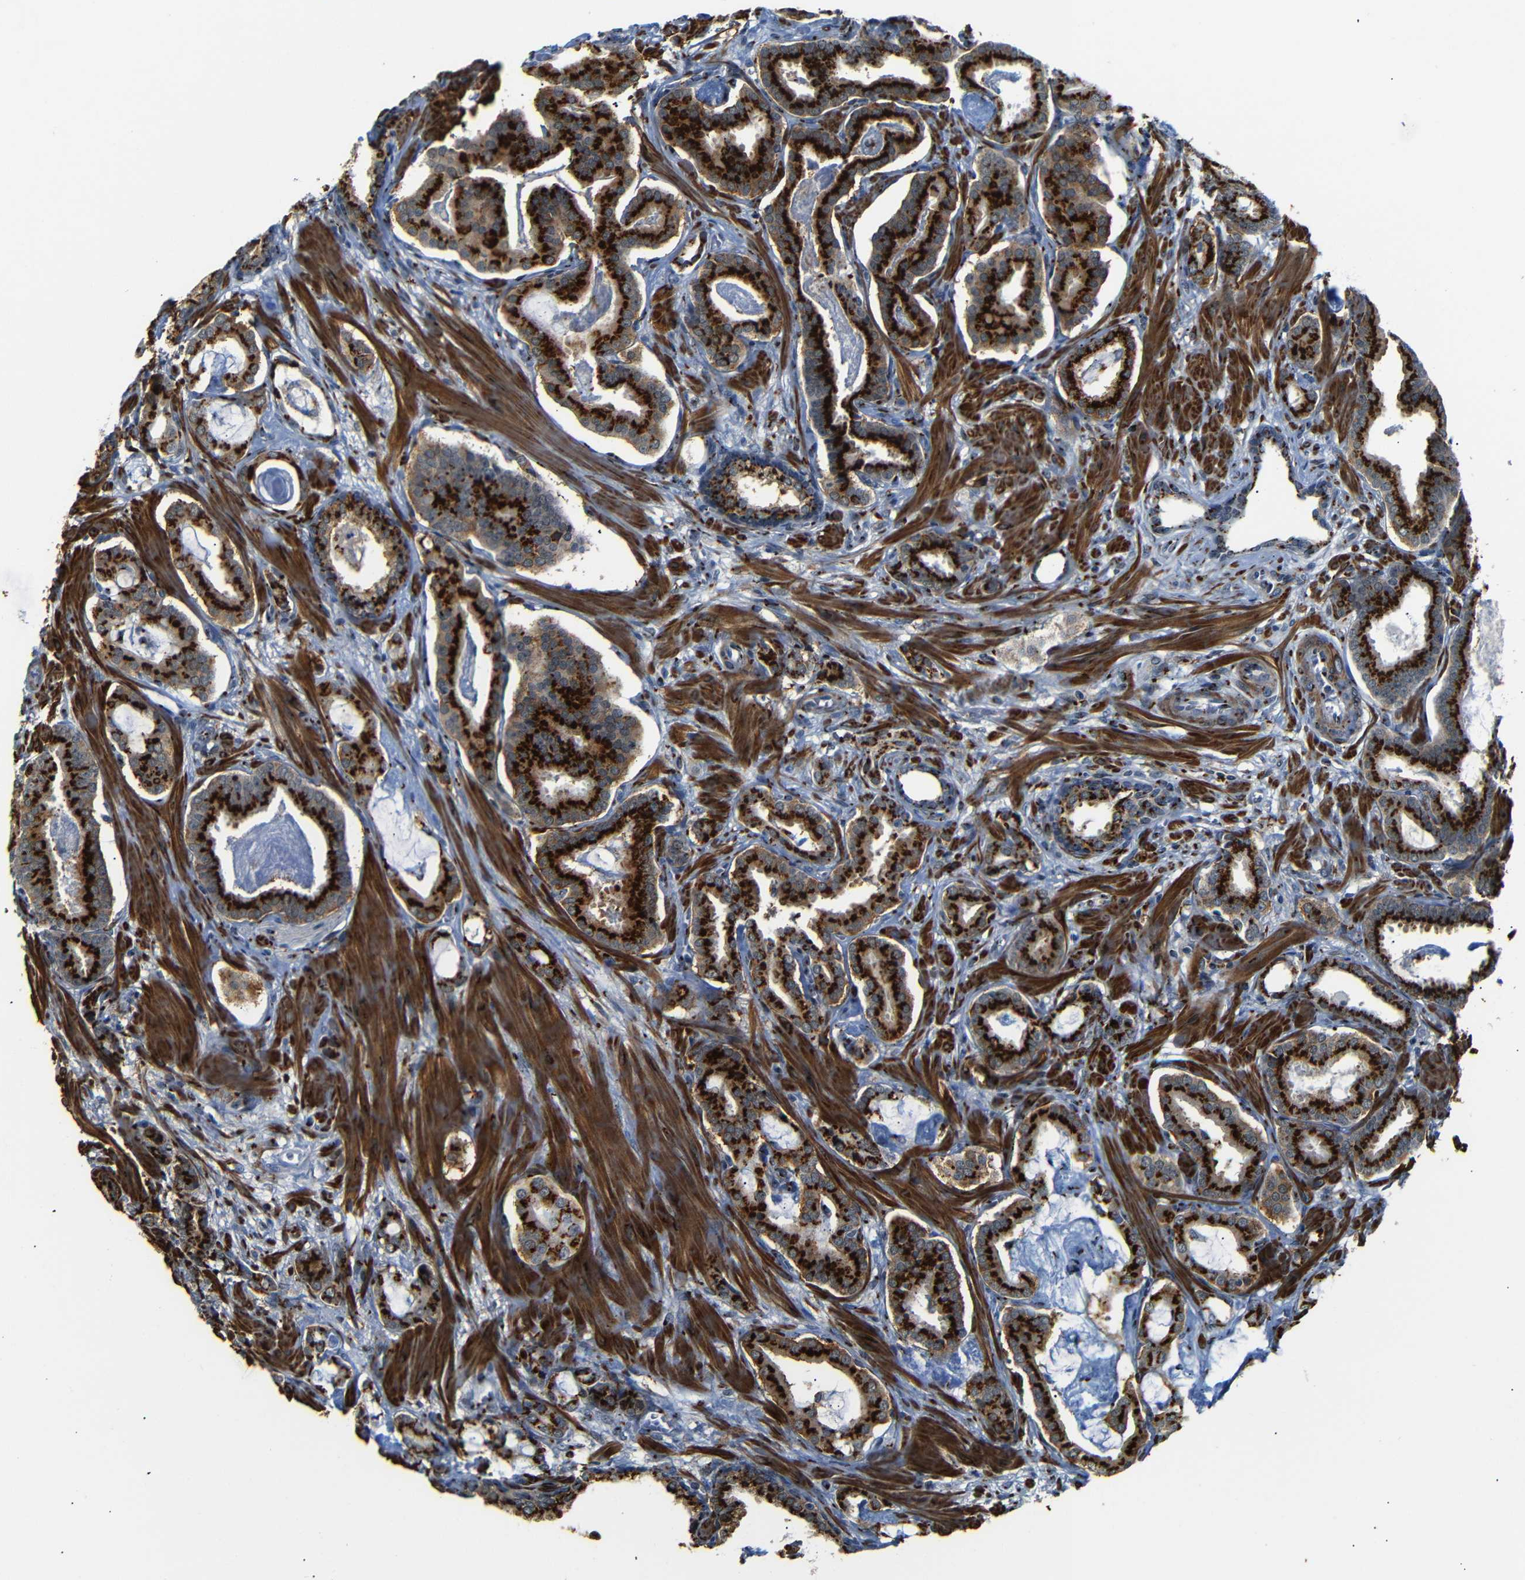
{"staining": {"intensity": "strong", "quantity": ">75%", "location": "cytoplasmic/membranous"}, "tissue": "prostate cancer", "cell_type": "Tumor cells", "image_type": "cancer", "snomed": [{"axis": "morphology", "description": "Adenocarcinoma, Low grade"}, {"axis": "topography", "description": "Prostate"}], "caption": "Approximately >75% of tumor cells in human prostate cancer (low-grade adenocarcinoma) reveal strong cytoplasmic/membranous protein expression as visualized by brown immunohistochemical staining.", "gene": "TGOLN2", "patient": {"sex": "male", "age": 53}}